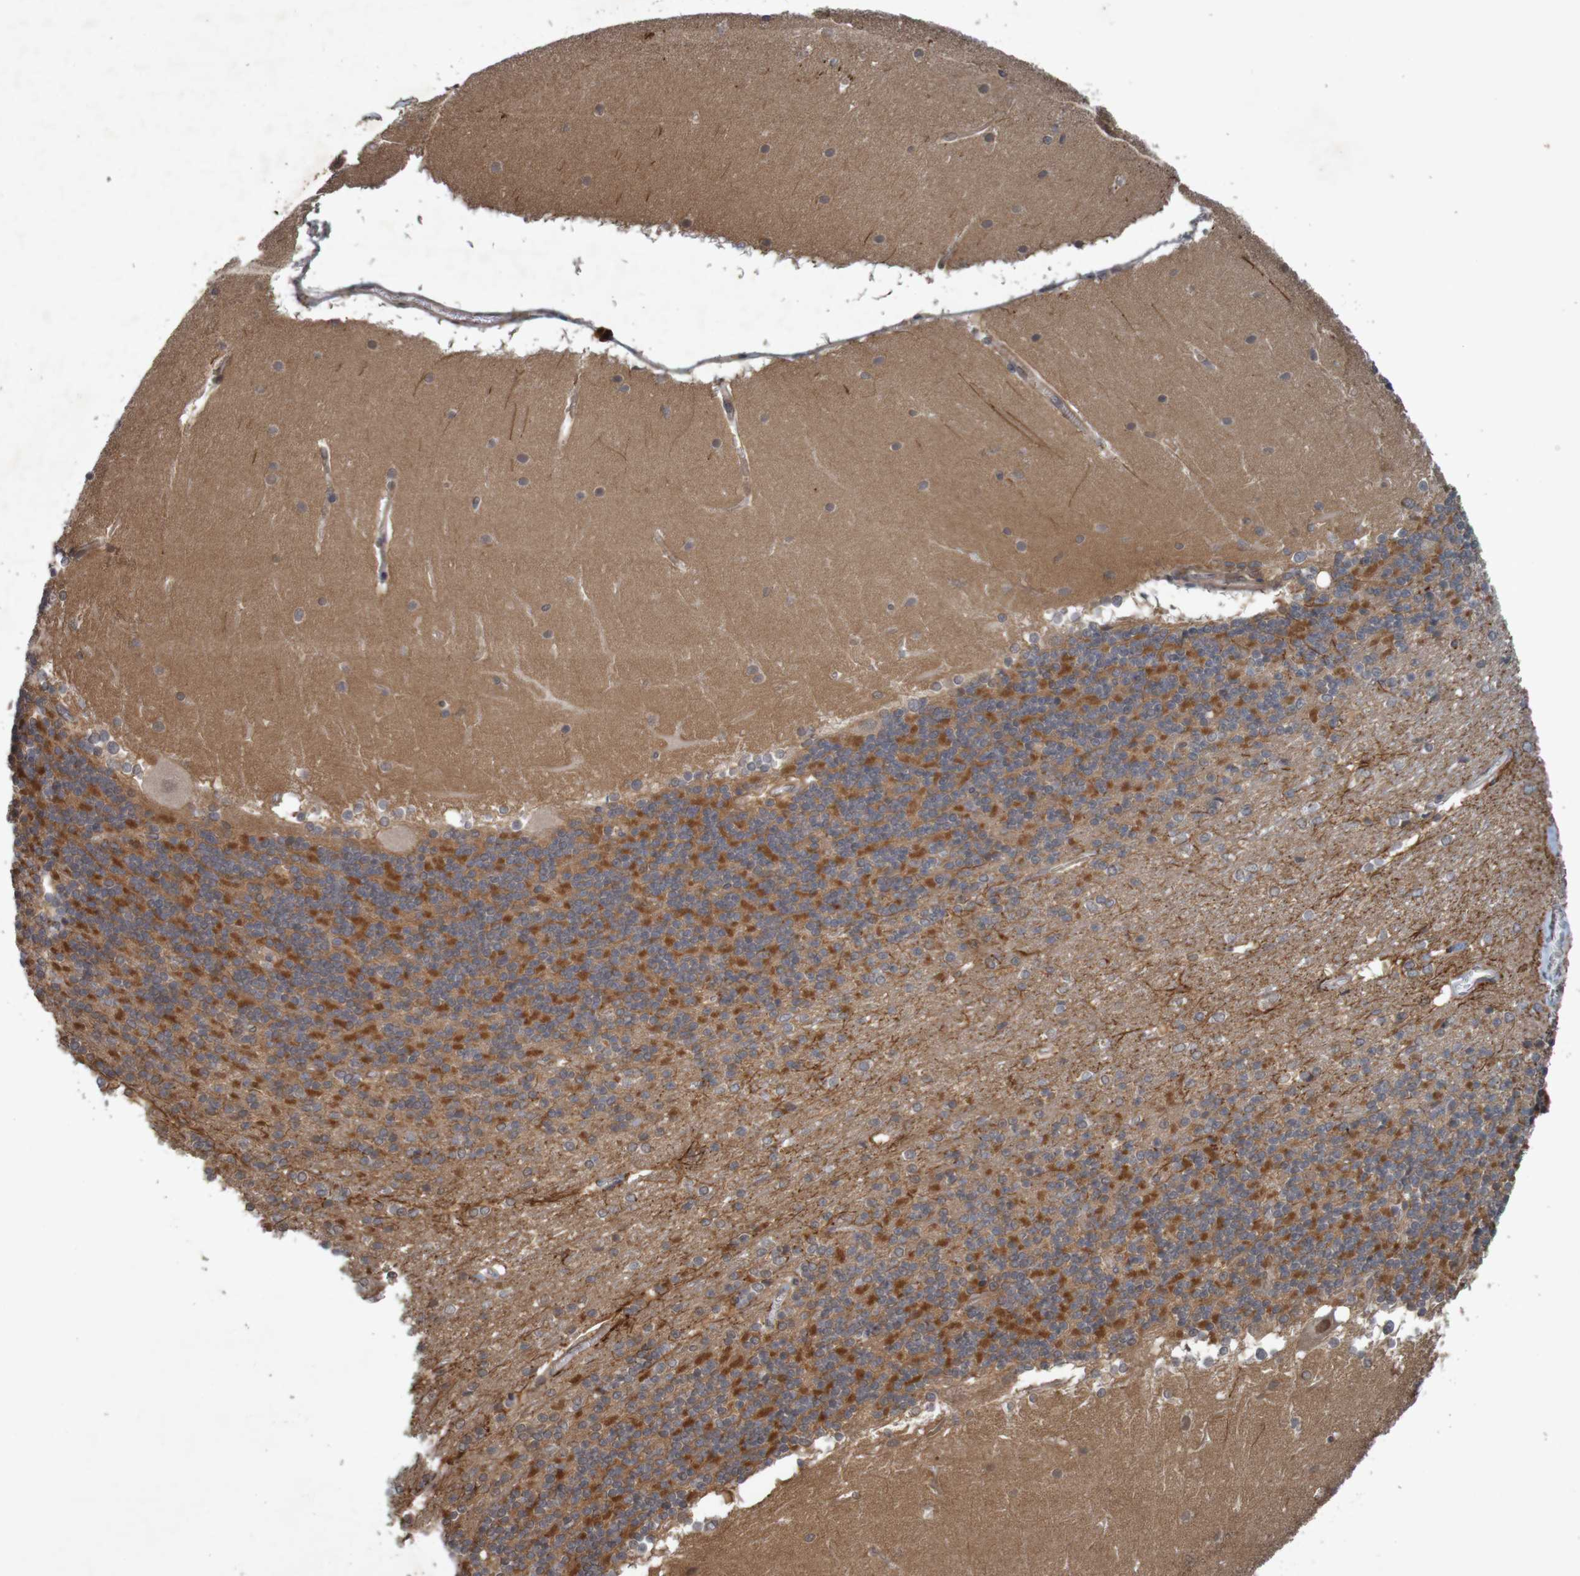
{"staining": {"intensity": "strong", "quantity": "25%-75%", "location": "cytoplasmic/membranous"}, "tissue": "cerebellum", "cell_type": "Cells in granular layer", "image_type": "normal", "snomed": [{"axis": "morphology", "description": "Normal tissue, NOS"}, {"axis": "topography", "description": "Cerebellum"}], "caption": "Protein expression analysis of normal cerebellum displays strong cytoplasmic/membranous positivity in about 25%-75% of cells in granular layer.", "gene": "ARHGEF11", "patient": {"sex": "female", "age": 19}}